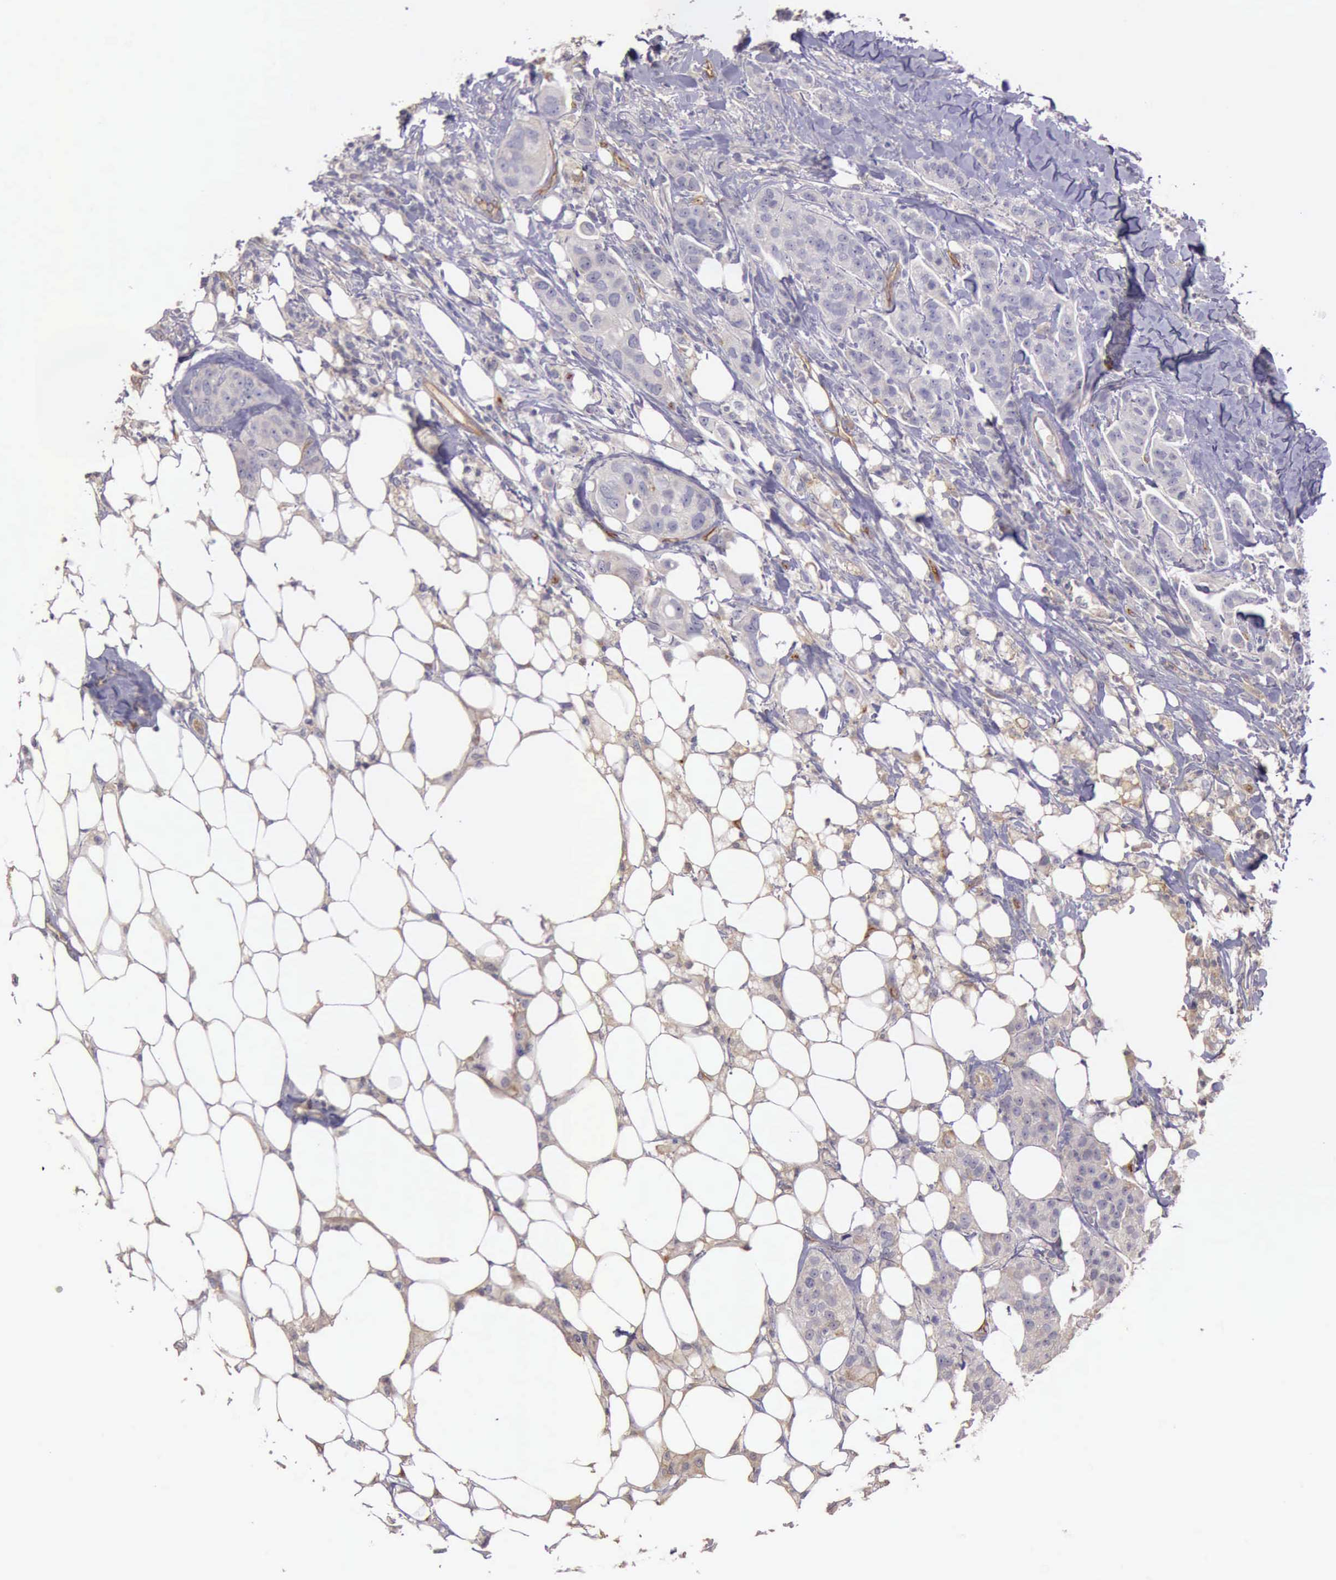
{"staining": {"intensity": "negative", "quantity": "none", "location": "none"}, "tissue": "breast cancer", "cell_type": "Tumor cells", "image_type": "cancer", "snomed": [{"axis": "morphology", "description": "Duct carcinoma"}, {"axis": "topography", "description": "Breast"}], "caption": "Tumor cells show no significant expression in breast cancer.", "gene": "TCEANC", "patient": {"sex": "female", "age": 40}}